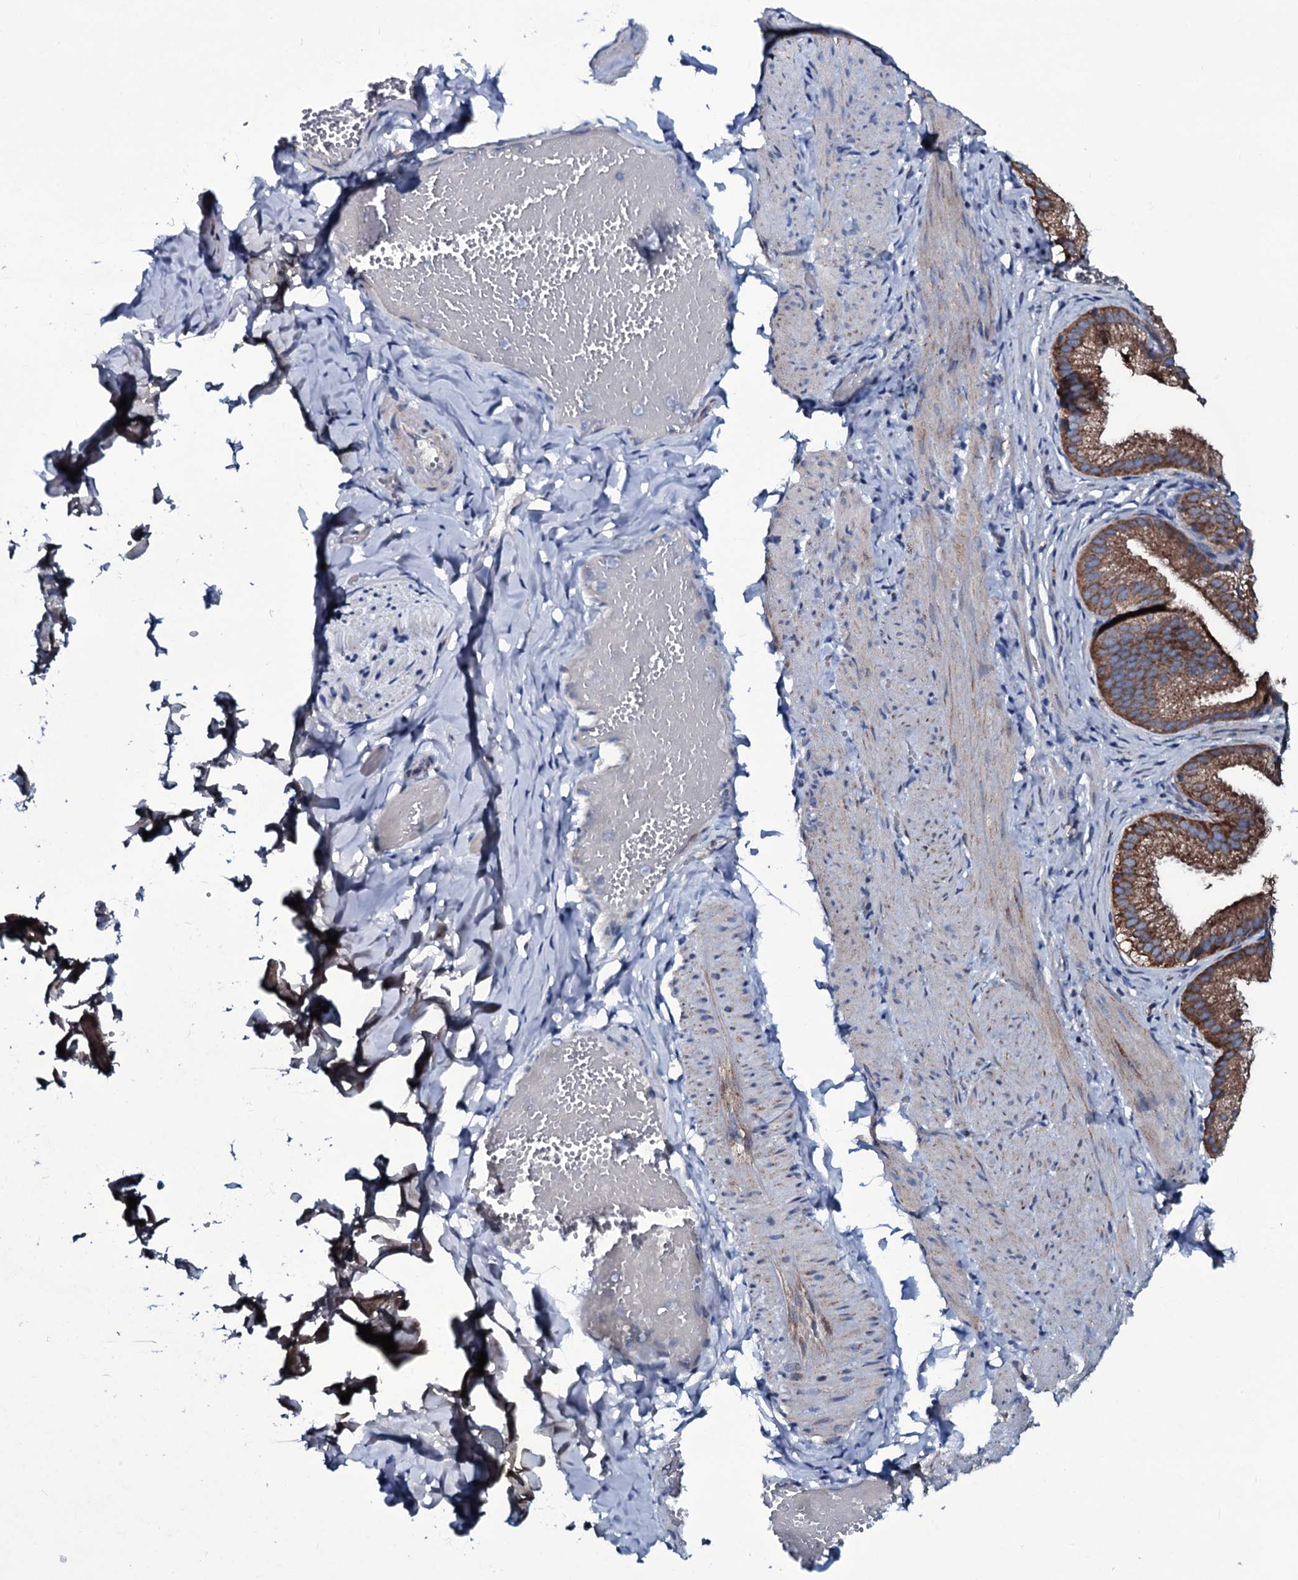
{"staining": {"intensity": "negative", "quantity": "none", "location": "none"}, "tissue": "adipose tissue", "cell_type": "Adipocytes", "image_type": "normal", "snomed": [{"axis": "morphology", "description": "Normal tissue, NOS"}, {"axis": "topography", "description": "Gallbladder"}, {"axis": "topography", "description": "Peripheral nerve tissue"}], "caption": "High magnification brightfield microscopy of unremarkable adipose tissue stained with DAB (brown) and counterstained with hematoxylin (blue): adipocytes show no significant positivity.", "gene": "WIPF3", "patient": {"sex": "male", "age": 38}}